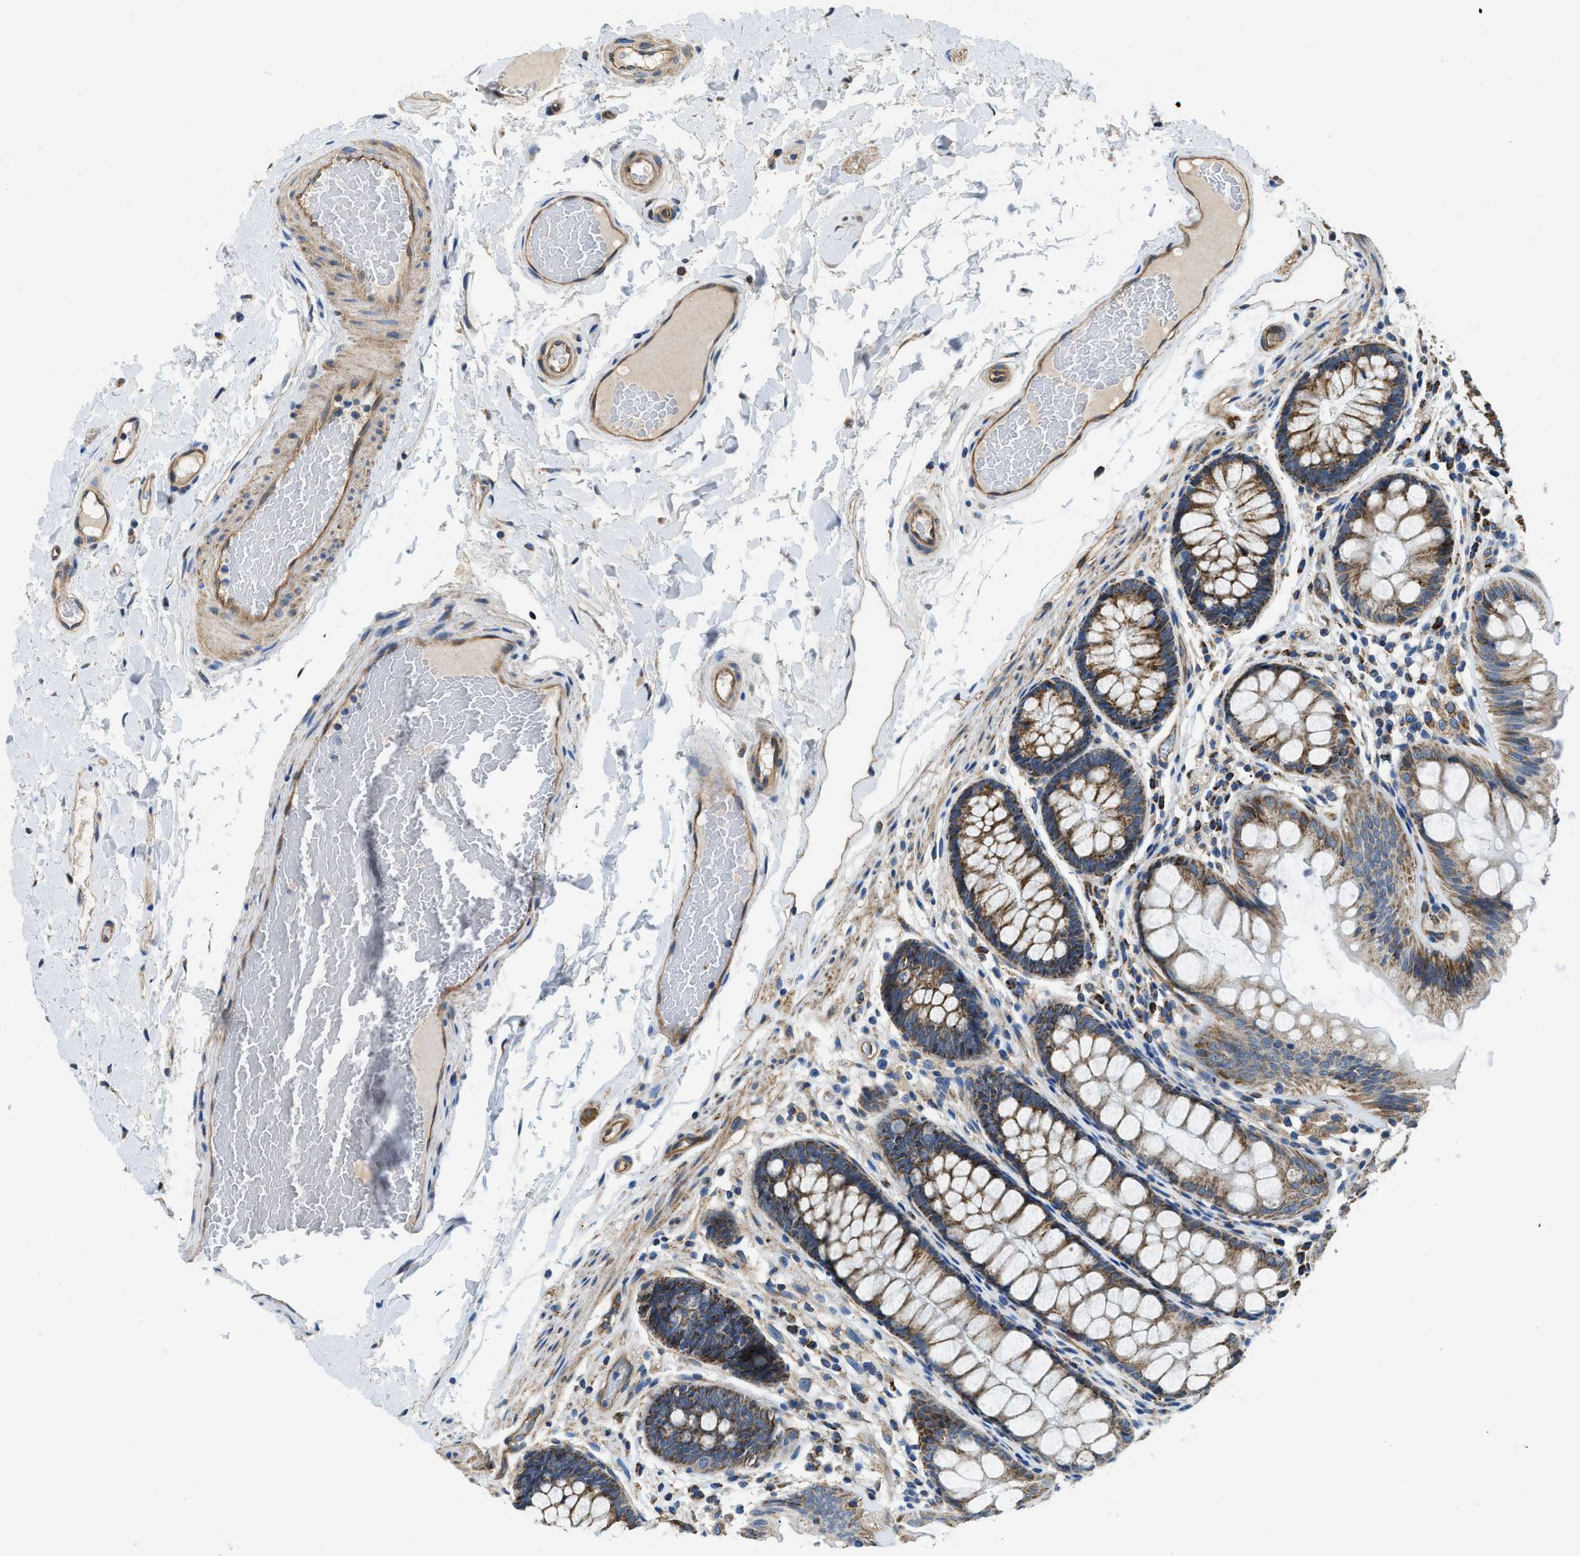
{"staining": {"intensity": "moderate", "quantity": ">75%", "location": "cytoplasmic/membranous"}, "tissue": "colon", "cell_type": "Endothelial cells", "image_type": "normal", "snomed": [{"axis": "morphology", "description": "Normal tissue, NOS"}, {"axis": "topography", "description": "Colon"}], "caption": "Immunohistochemistry staining of unremarkable colon, which demonstrates medium levels of moderate cytoplasmic/membranous staining in approximately >75% of endothelial cells indicating moderate cytoplasmic/membranous protein expression. The staining was performed using DAB (brown) for protein detection and nuclei were counterstained in hematoxylin (blue).", "gene": "STK33", "patient": {"sex": "female", "age": 56}}